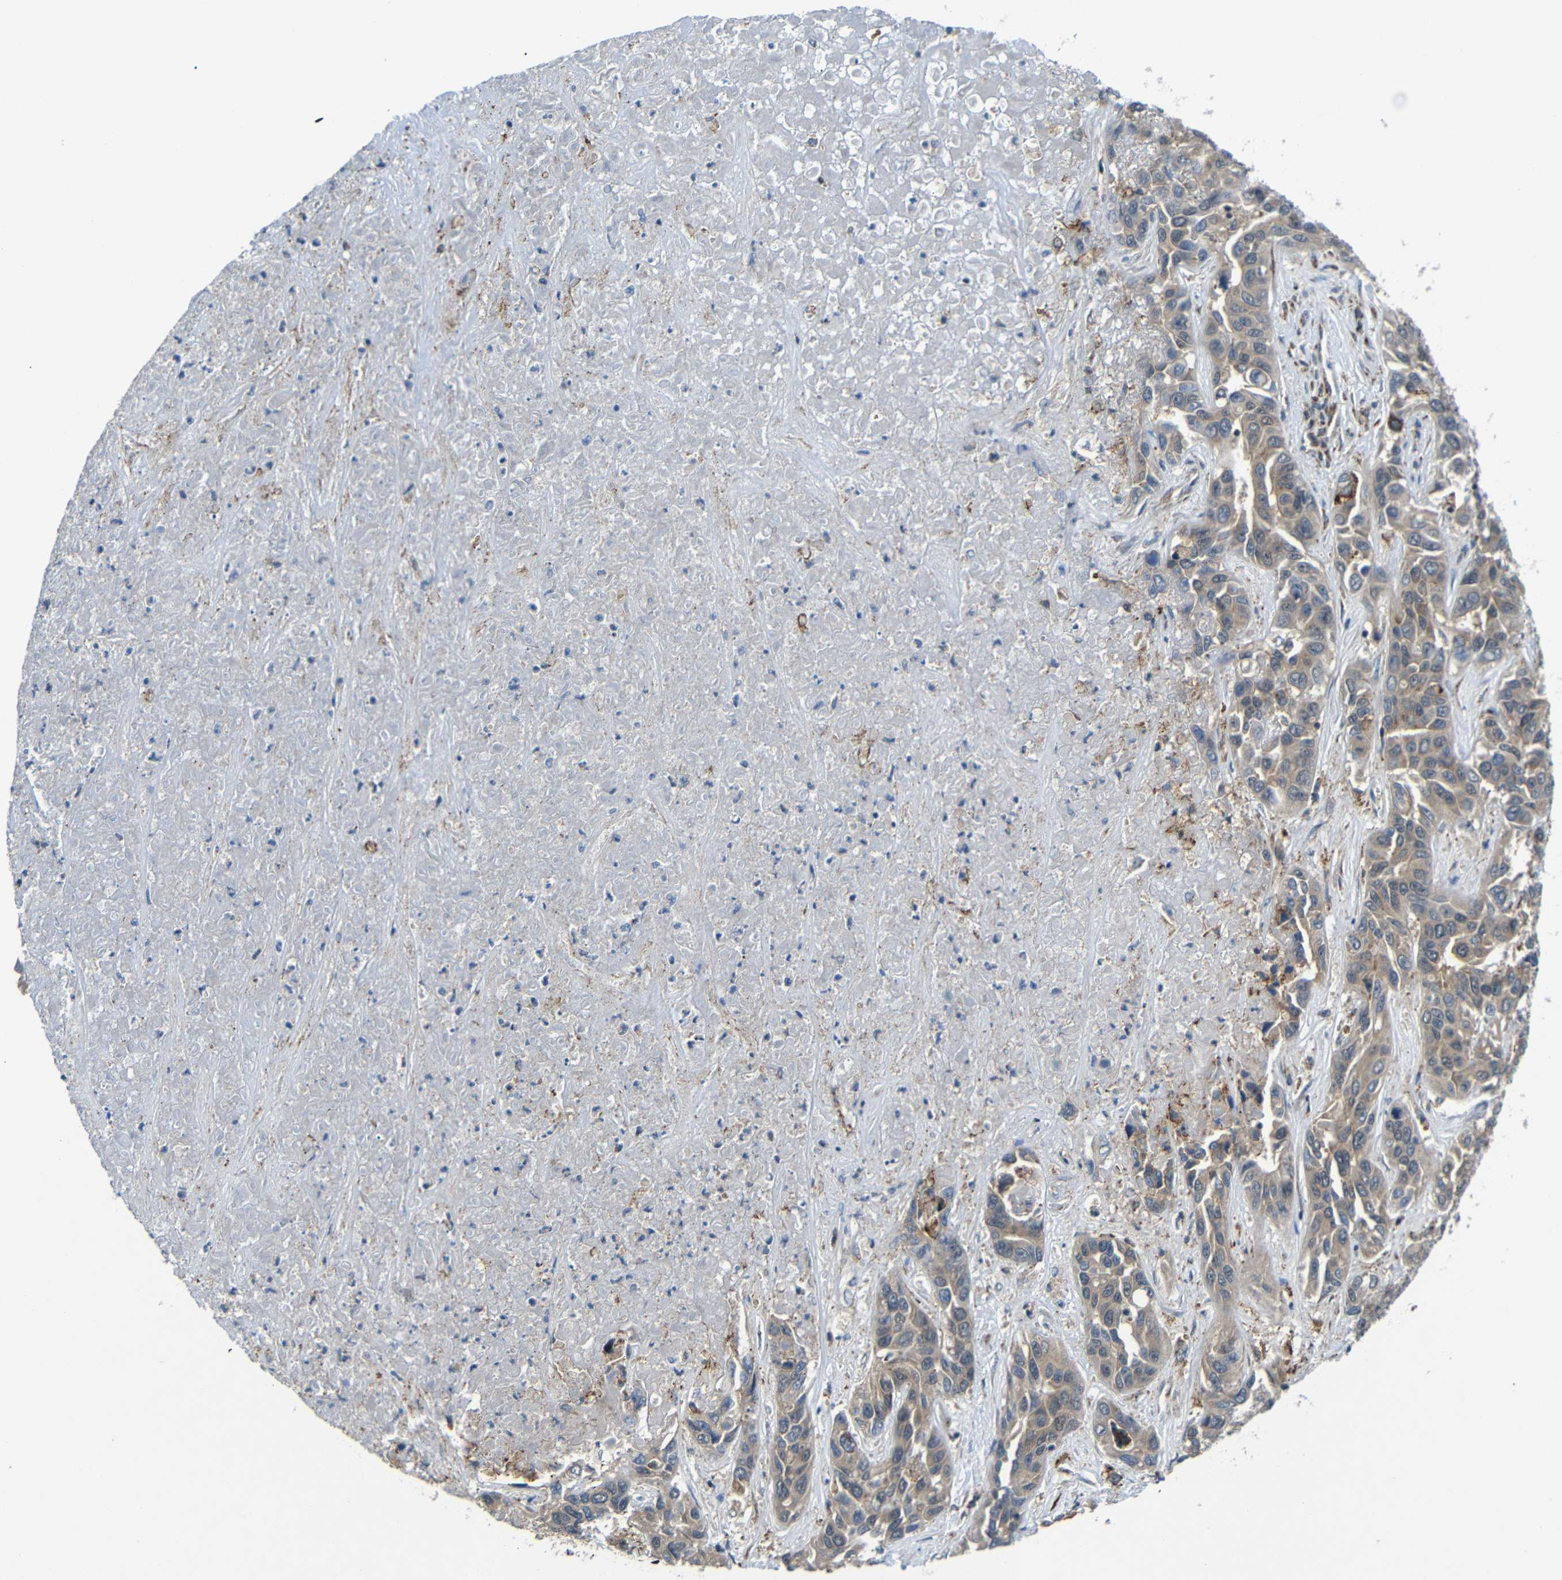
{"staining": {"intensity": "weak", "quantity": ">75%", "location": "cytoplasmic/membranous"}, "tissue": "liver cancer", "cell_type": "Tumor cells", "image_type": "cancer", "snomed": [{"axis": "morphology", "description": "Cholangiocarcinoma"}, {"axis": "topography", "description": "Liver"}], "caption": "Immunohistochemical staining of cholangiocarcinoma (liver) reveals low levels of weak cytoplasmic/membranous staining in approximately >75% of tumor cells.", "gene": "SYDE1", "patient": {"sex": "female", "age": 52}}